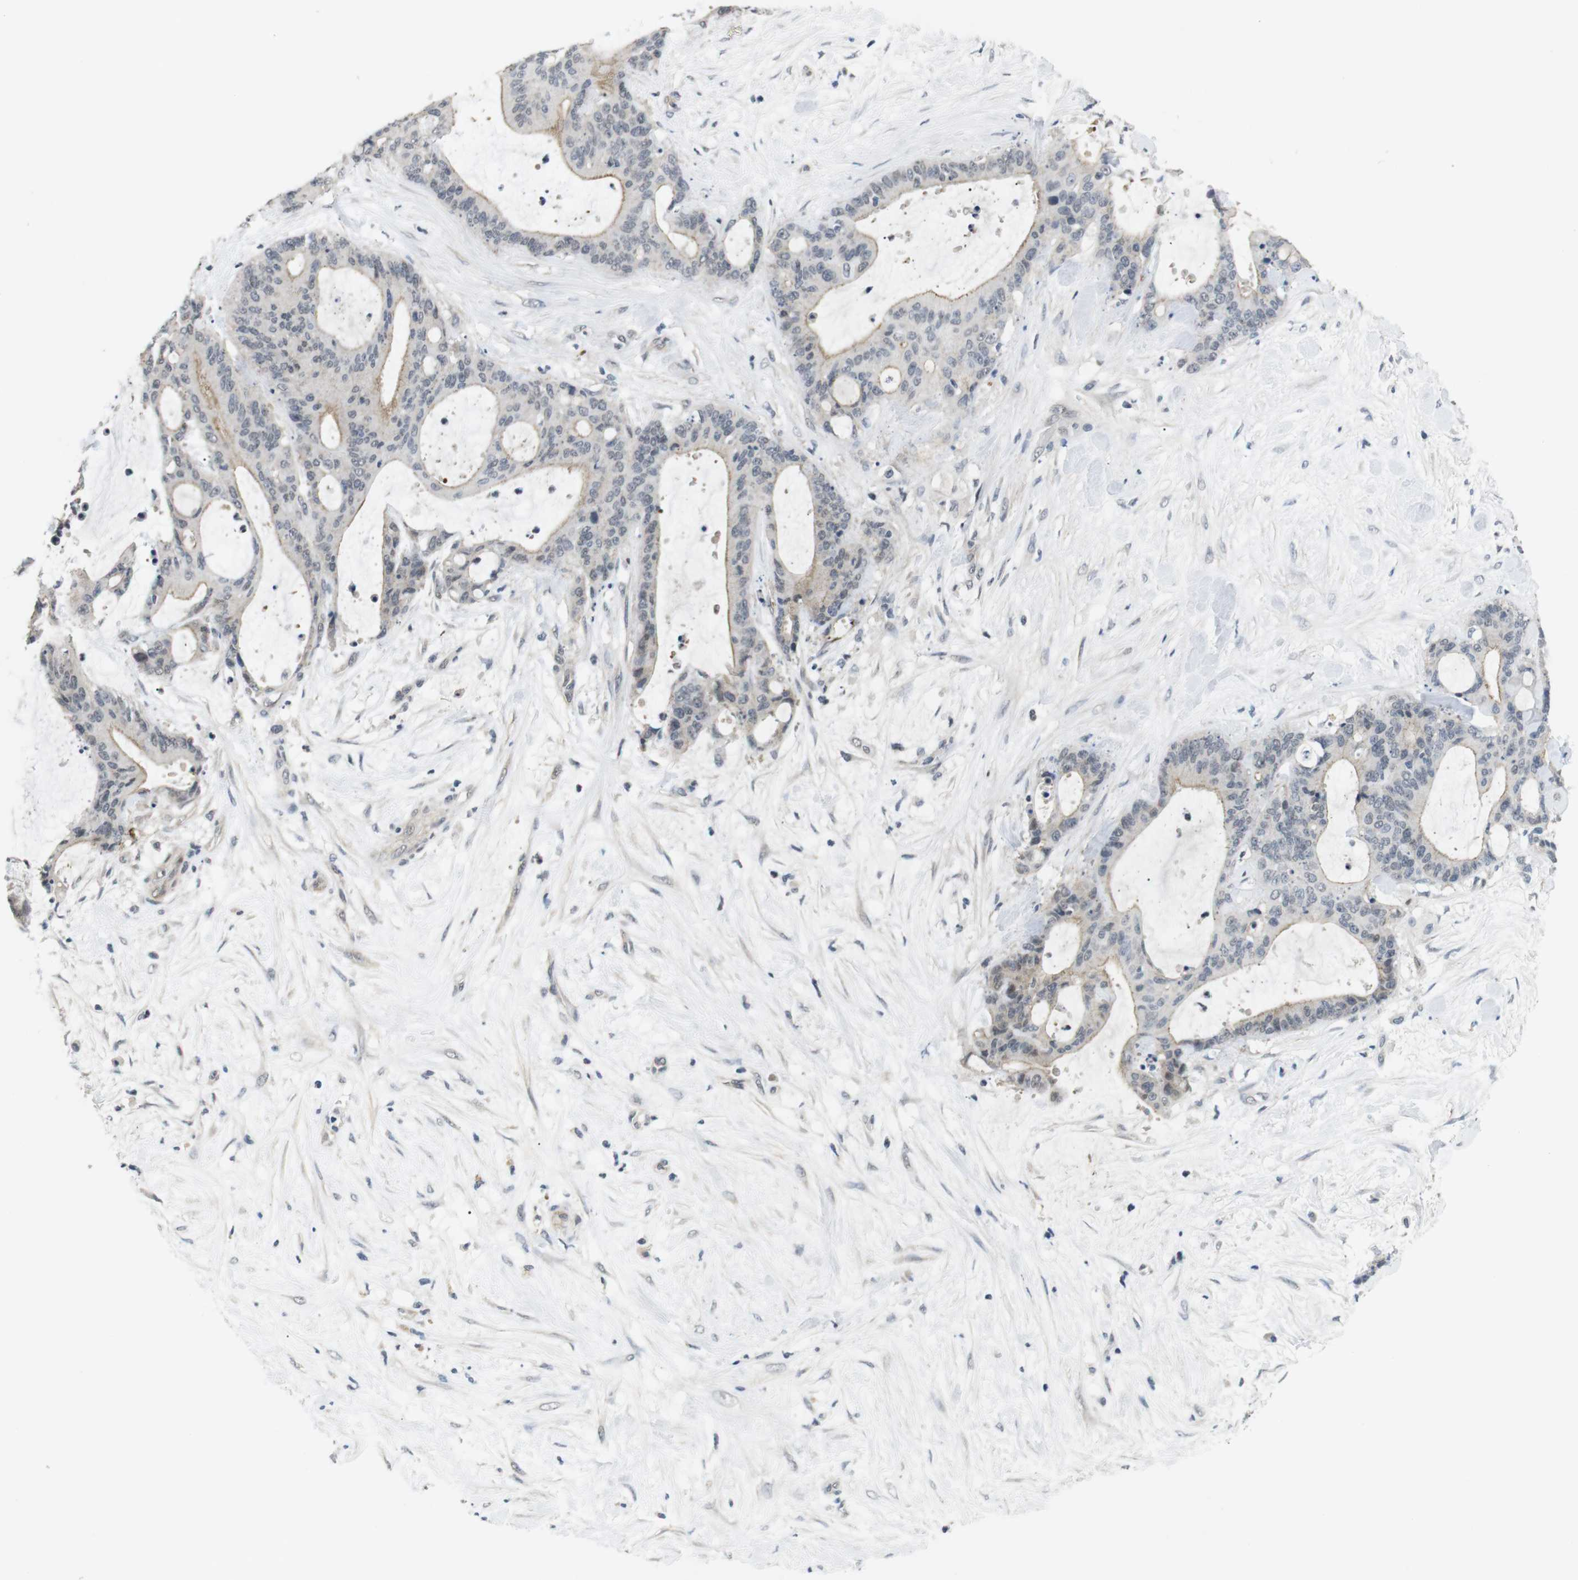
{"staining": {"intensity": "weak", "quantity": "25%-75%", "location": "cytoplasmic/membranous"}, "tissue": "liver cancer", "cell_type": "Tumor cells", "image_type": "cancer", "snomed": [{"axis": "morphology", "description": "Cholangiocarcinoma"}, {"axis": "topography", "description": "Liver"}], "caption": "Protein expression analysis of liver cancer (cholangiocarcinoma) exhibits weak cytoplasmic/membranous positivity in approximately 25%-75% of tumor cells. Using DAB (brown) and hematoxylin (blue) stains, captured at high magnification using brightfield microscopy.", "gene": "NECTIN1", "patient": {"sex": "female", "age": 73}}